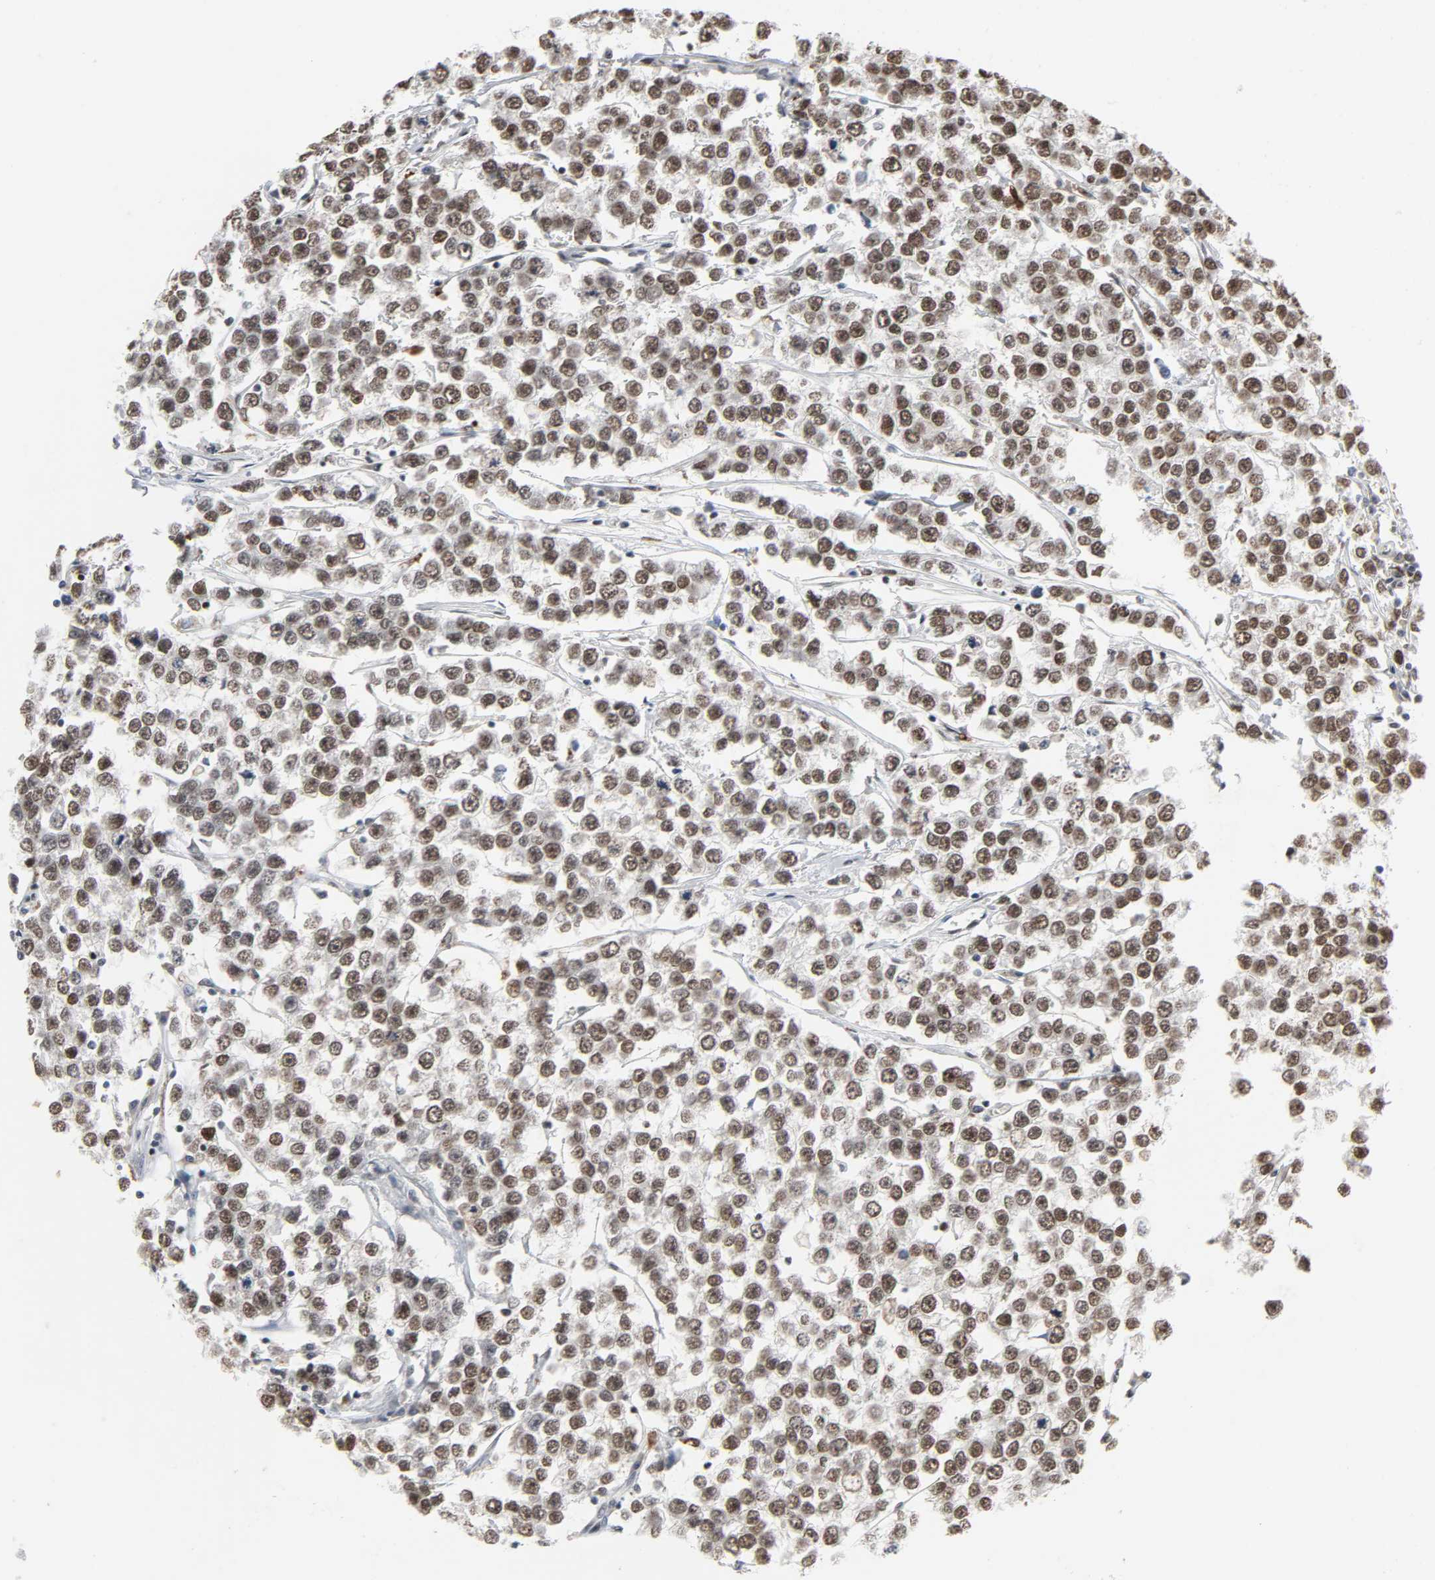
{"staining": {"intensity": "strong", "quantity": ">75%", "location": "nuclear"}, "tissue": "testis cancer", "cell_type": "Tumor cells", "image_type": "cancer", "snomed": [{"axis": "morphology", "description": "Seminoma, NOS"}, {"axis": "morphology", "description": "Carcinoma, Embryonal, NOS"}, {"axis": "topography", "description": "Testis"}], "caption": "The immunohistochemical stain labels strong nuclear staining in tumor cells of testis cancer (seminoma) tissue.", "gene": "DAZAP1", "patient": {"sex": "male", "age": 52}}